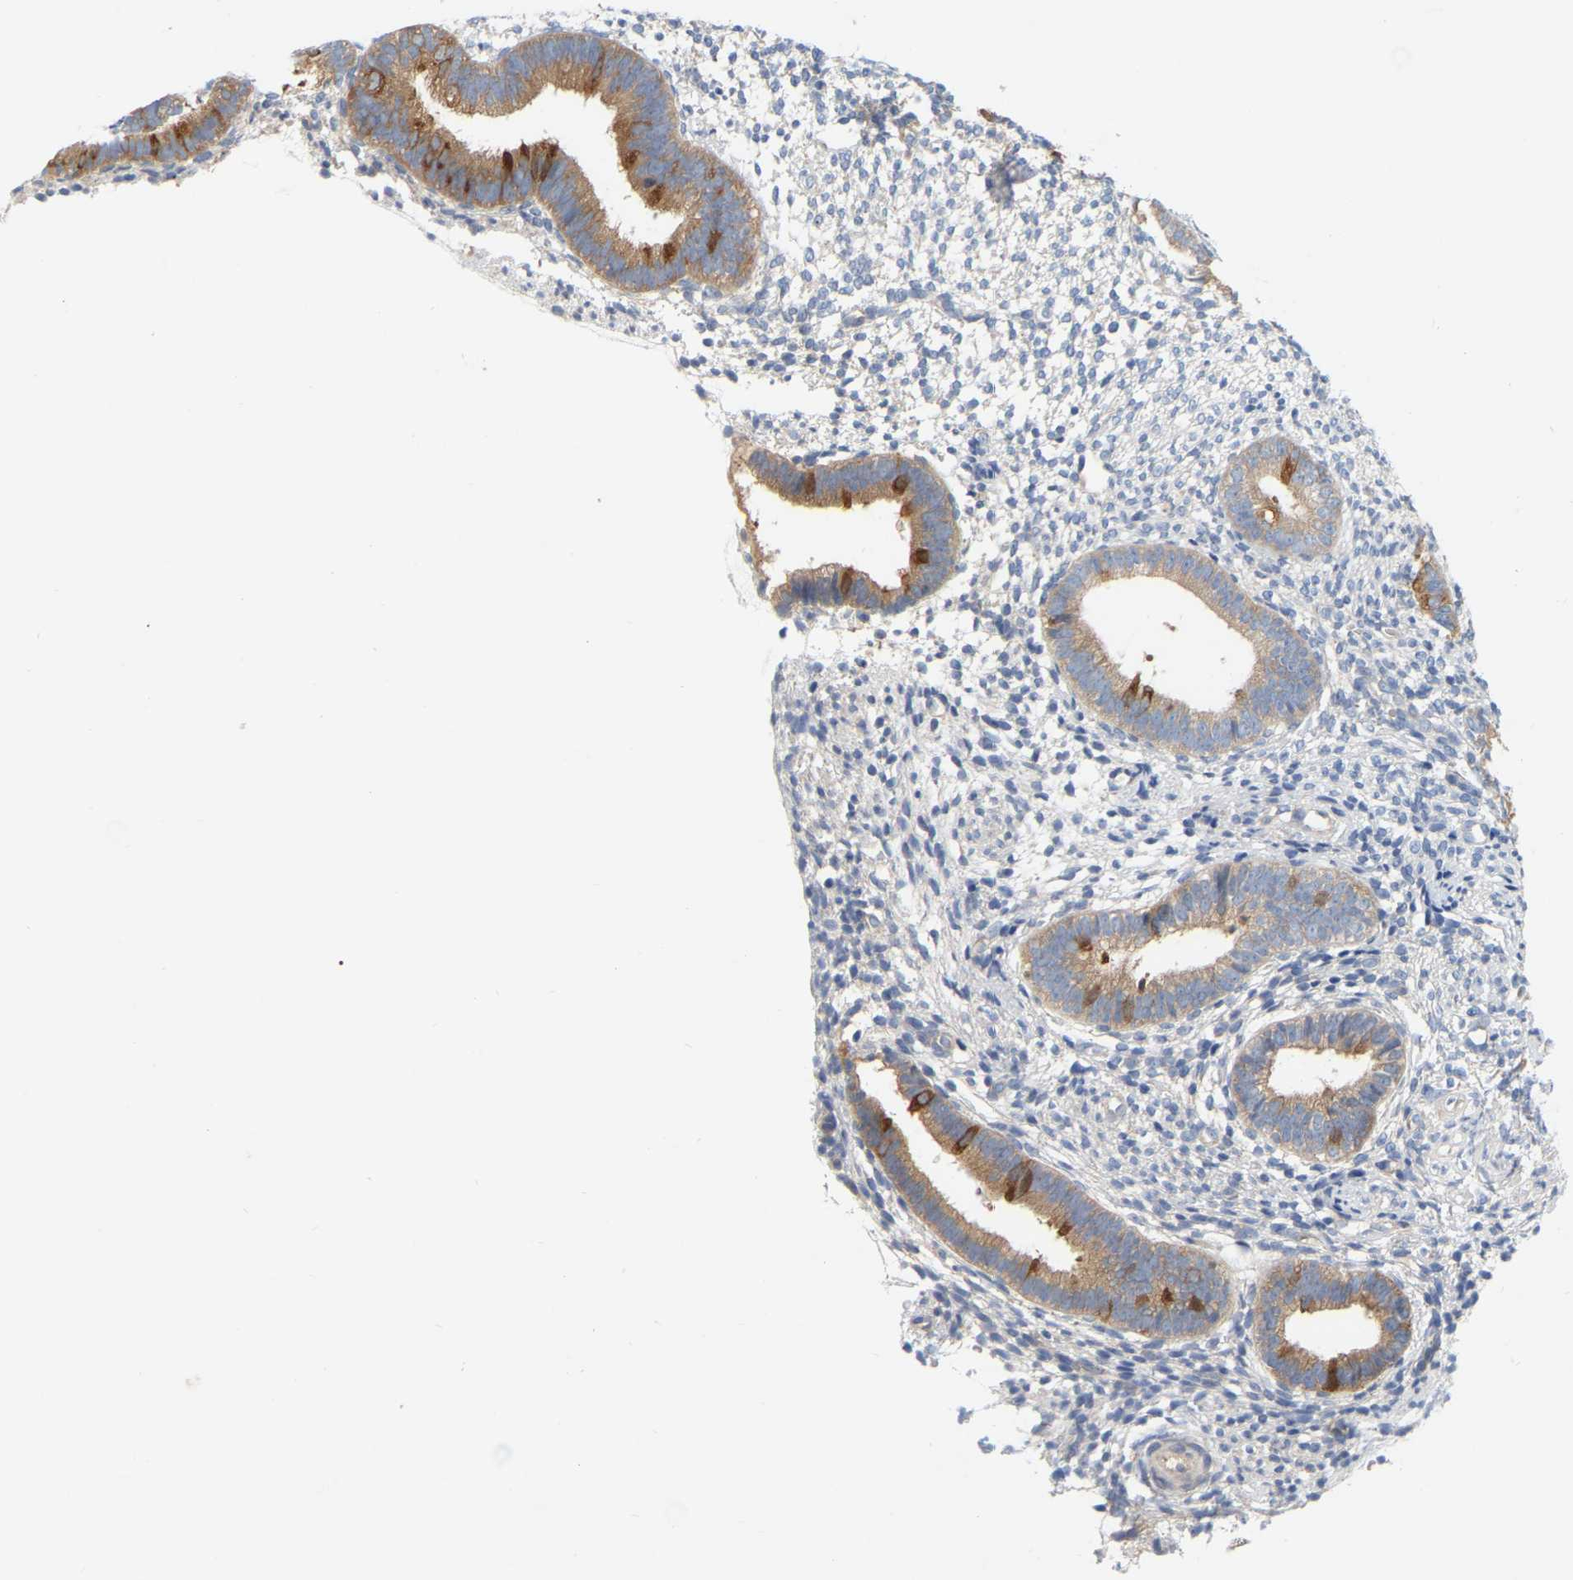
{"staining": {"intensity": "negative", "quantity": "none", "location": "none"}, "tissue": "endometrium", "cell_type": "Cells in endometrial stroma", "image_type": "normal", "snomed": [{"axis": "morphology", "description": "Normal tissue, NOS"}, {"axis": "topography", "description": "Endometrium"}], "caption": "Immunohistochemical staining of normal human endometrium shows no significant positivity in cells in endometrial stroma.", "gene": "MINDY4", "patient": {"sex": "female", "age": 46}}